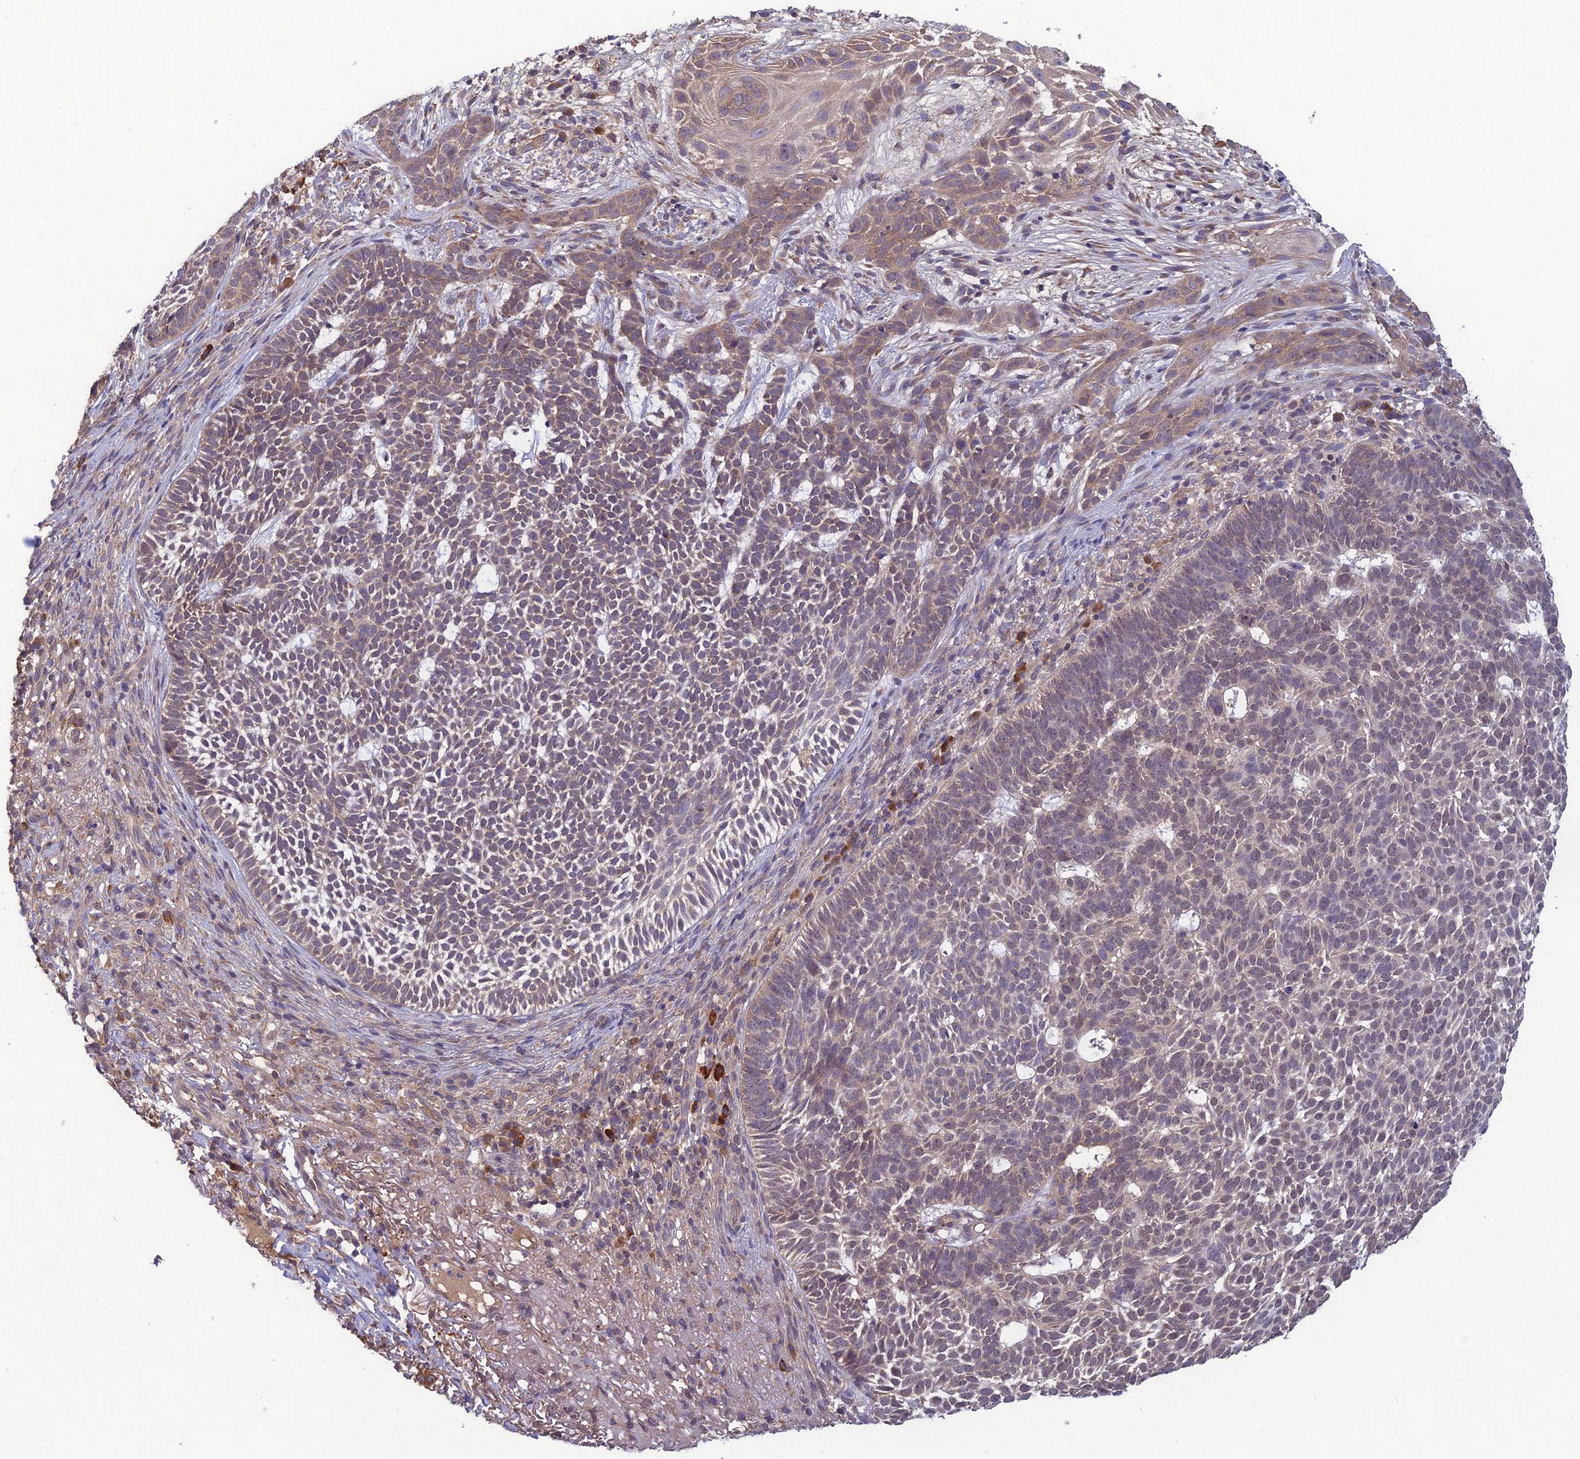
{"staining": {"intensity": "weak", "quantity": "25%-75%", "location": "cytoplasmic/membranous"}, "tissue": "skin cancer", "cell_type": "Tumor cells", "image_type": "cancer", "snomed": [{"axis": "morphology", "description": "Basal cell carcinoma"}, {"axis": "topography", "description": "Skin"}], "caption": "Immunohistochemical staining of skin cancer (basal cell carcinoma) displays low levels of weak cytoplasmic/membranous protein staining in about 25%-75% of tumor cells.", "gene": "MRNIP", "patient": {"sex": "female", "age": 78}}